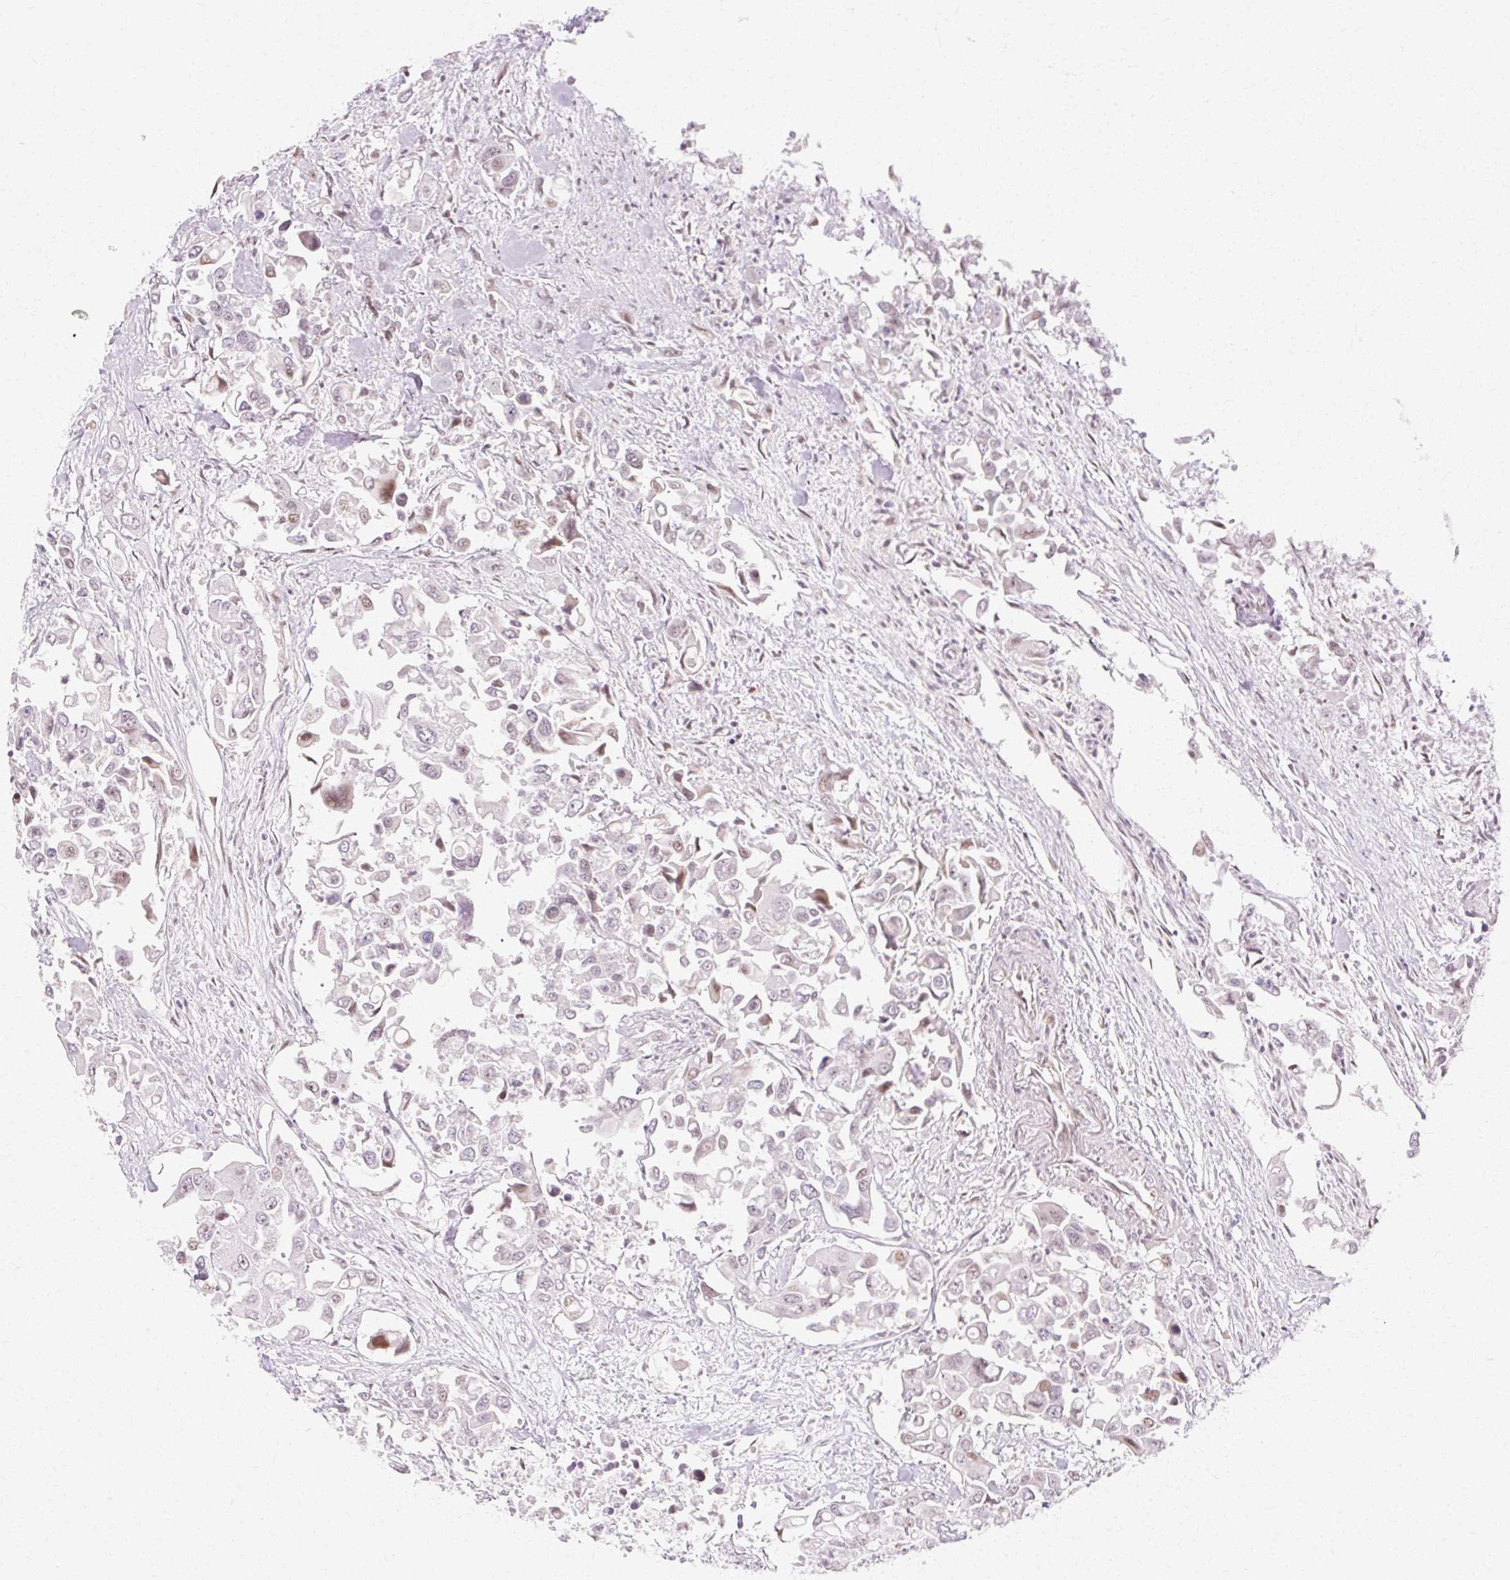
{"staining": {"intensity": "weak", "quantity": "<25%", "location": "nuclear"}, "tissue": "colorectal cancer", "cell_type": "Tumor cells", "image_type": "cancer", "snomed": [{"axis": "morphology", "description": "Adenocarcinoma, NOS"}, {"axis": "topography", "description": "Colon"}], "caption": "IHC image of neoplastic tissue: human colorectal cancer stained with DAB demonstrates no significant protein staining in tumor cells.", "gene": "C3orf49", "patient": {"sex": "male", "age": 77}}